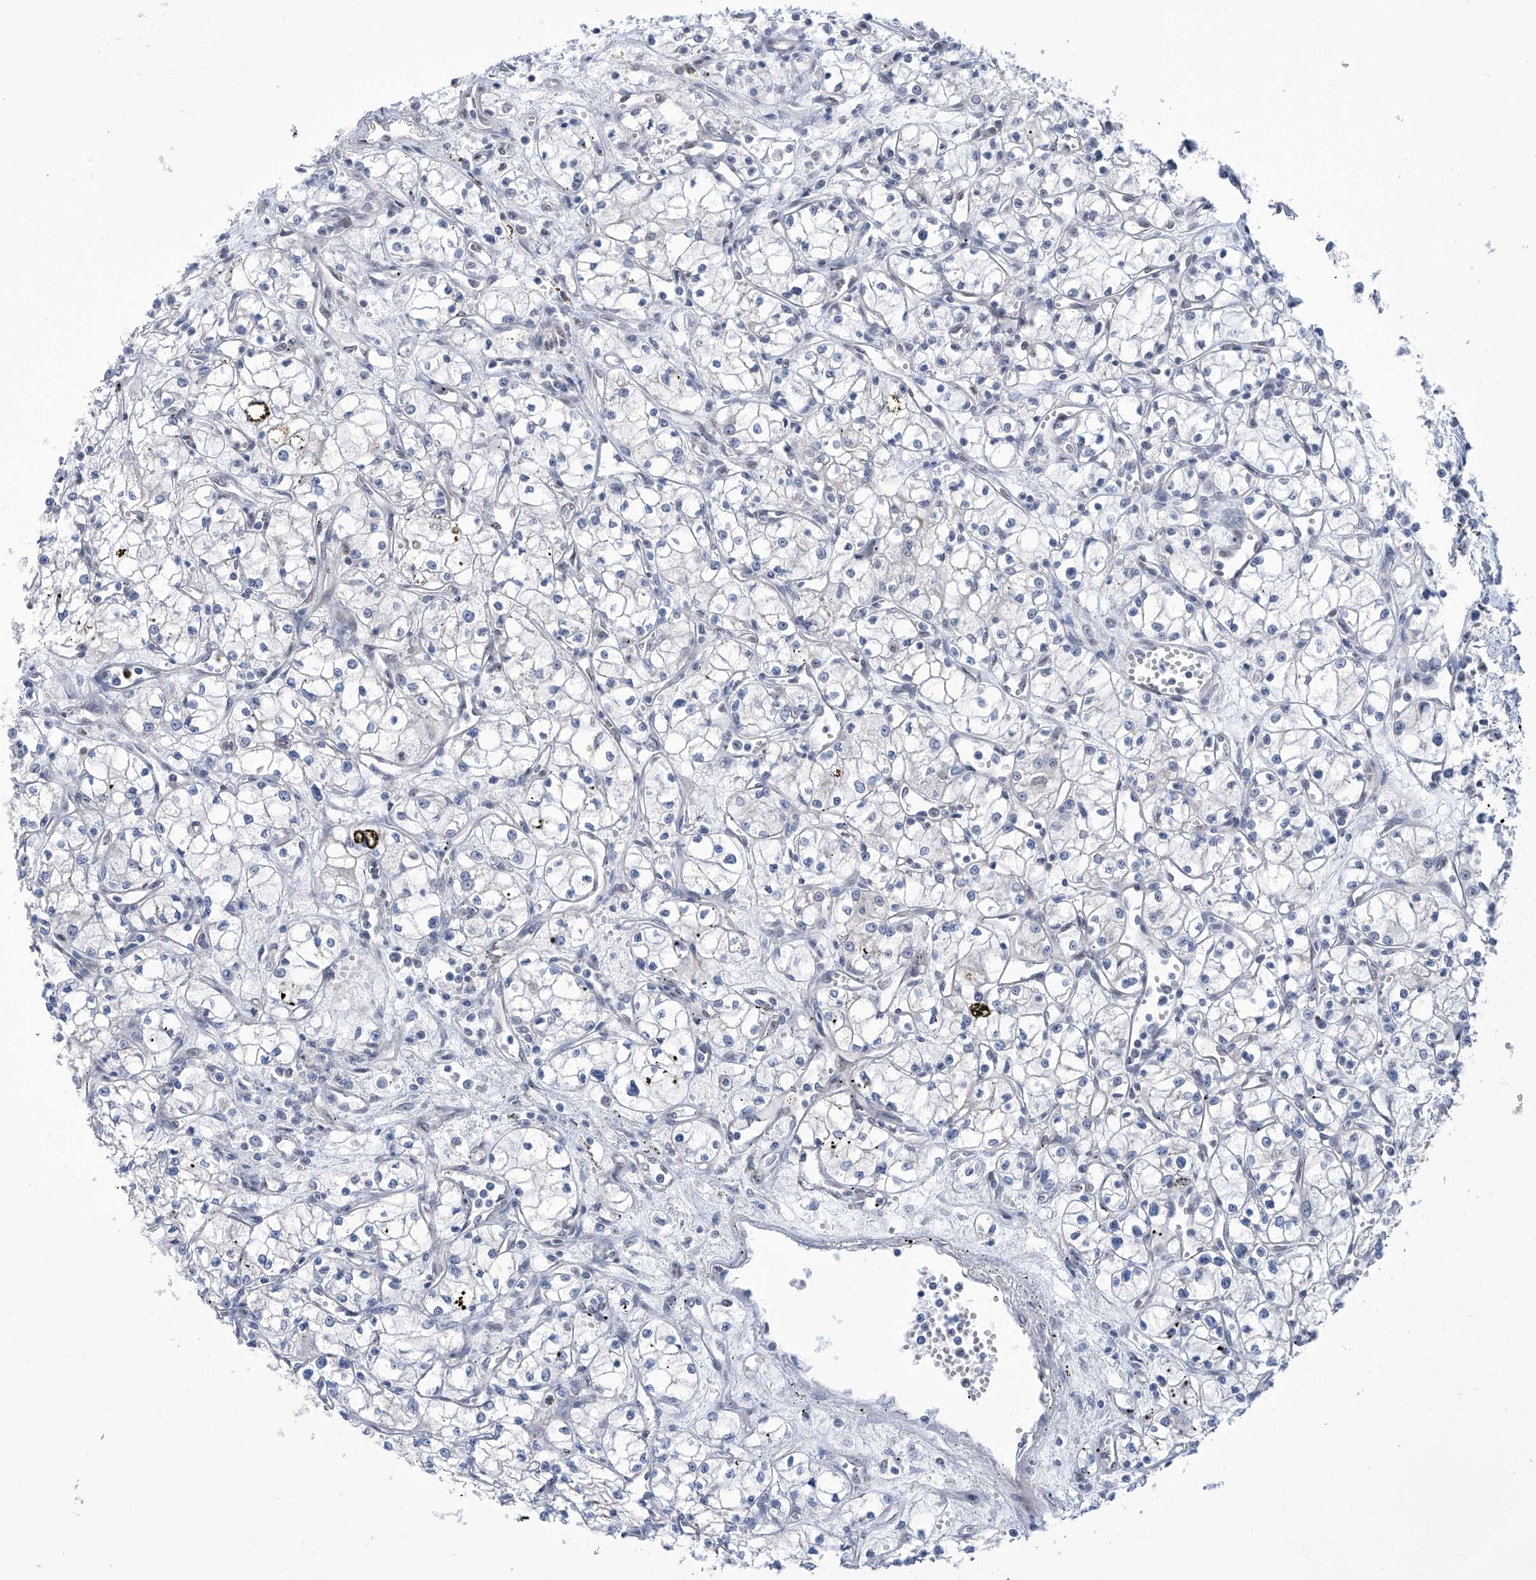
{"staining": {"intensity": "negative", "quantity": "none", "location": "none"}, "tissue": "renal cancer", "cell_type": "Tumor cells", "image_type": "cancer", "snomed": [{"axis": "morphology", "description": "Adenocarcinoma, NOS"}, {"axis": "topography", "description": "Kidney"}], "caption": "A histopathology image of human renal cancer is negative for staining in tumor cells.", "gene": "SART1", "patient": {"sex": "male", "age": 59}}